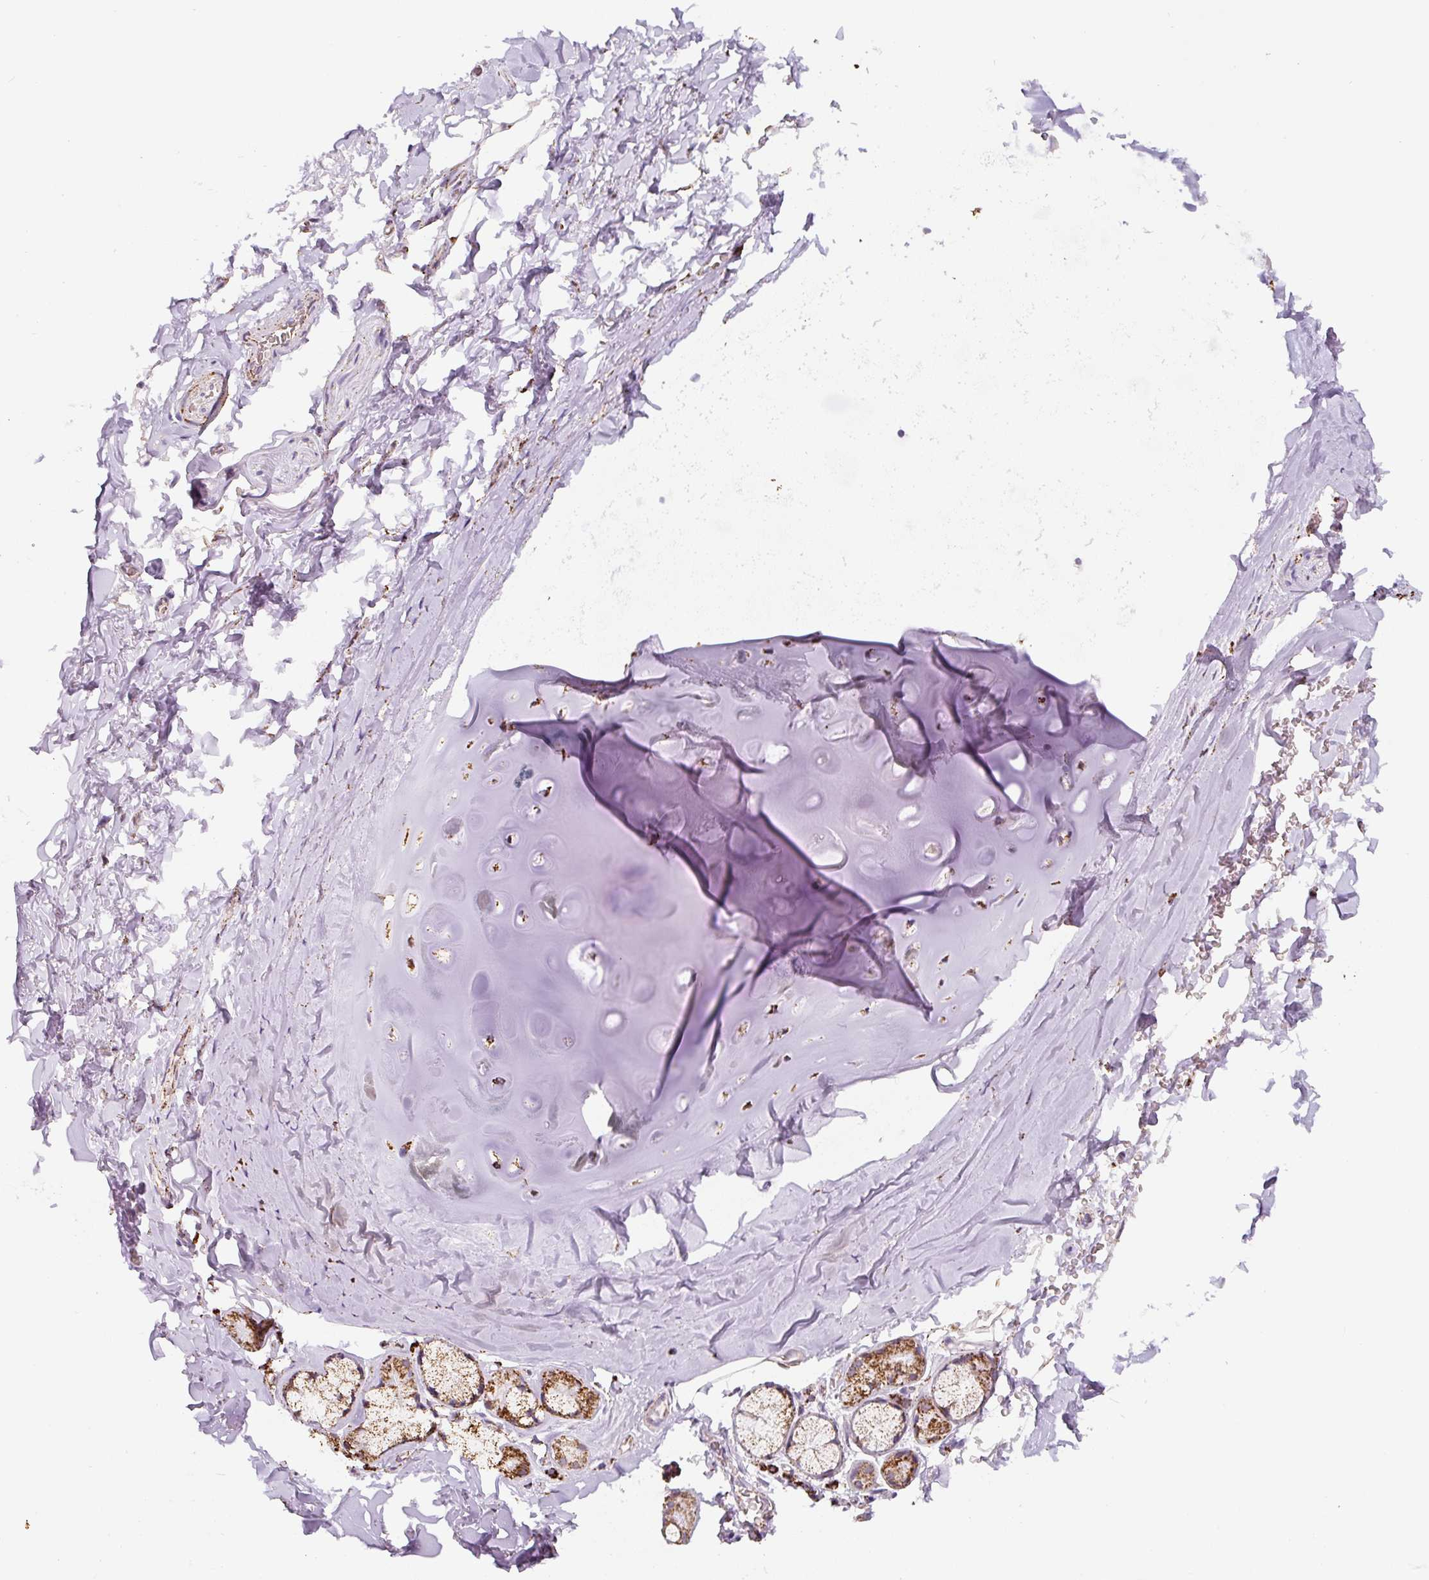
{"staining": {"intensity": "negative", "quantity": "none", "location": "none"}, "tissue": "adipose tissue", "cell_type": "Adipocytes", "image_type": "normal", "snomed": [{"axis": "morphology", "description": "Normal tissue, NOS"}, {"axis": "topography", "description": "Cartilage tissue"}, {"axis": "topography", "description": "Bronchus"}, {"axis": "topography", "description": "Peripheral nerve tissue"}], "caption": "Adipocytes show no significant expression in benign adipose tissue.", "gene": "ATP5F1A", "patient": {"sex": "male", "age": 67}}